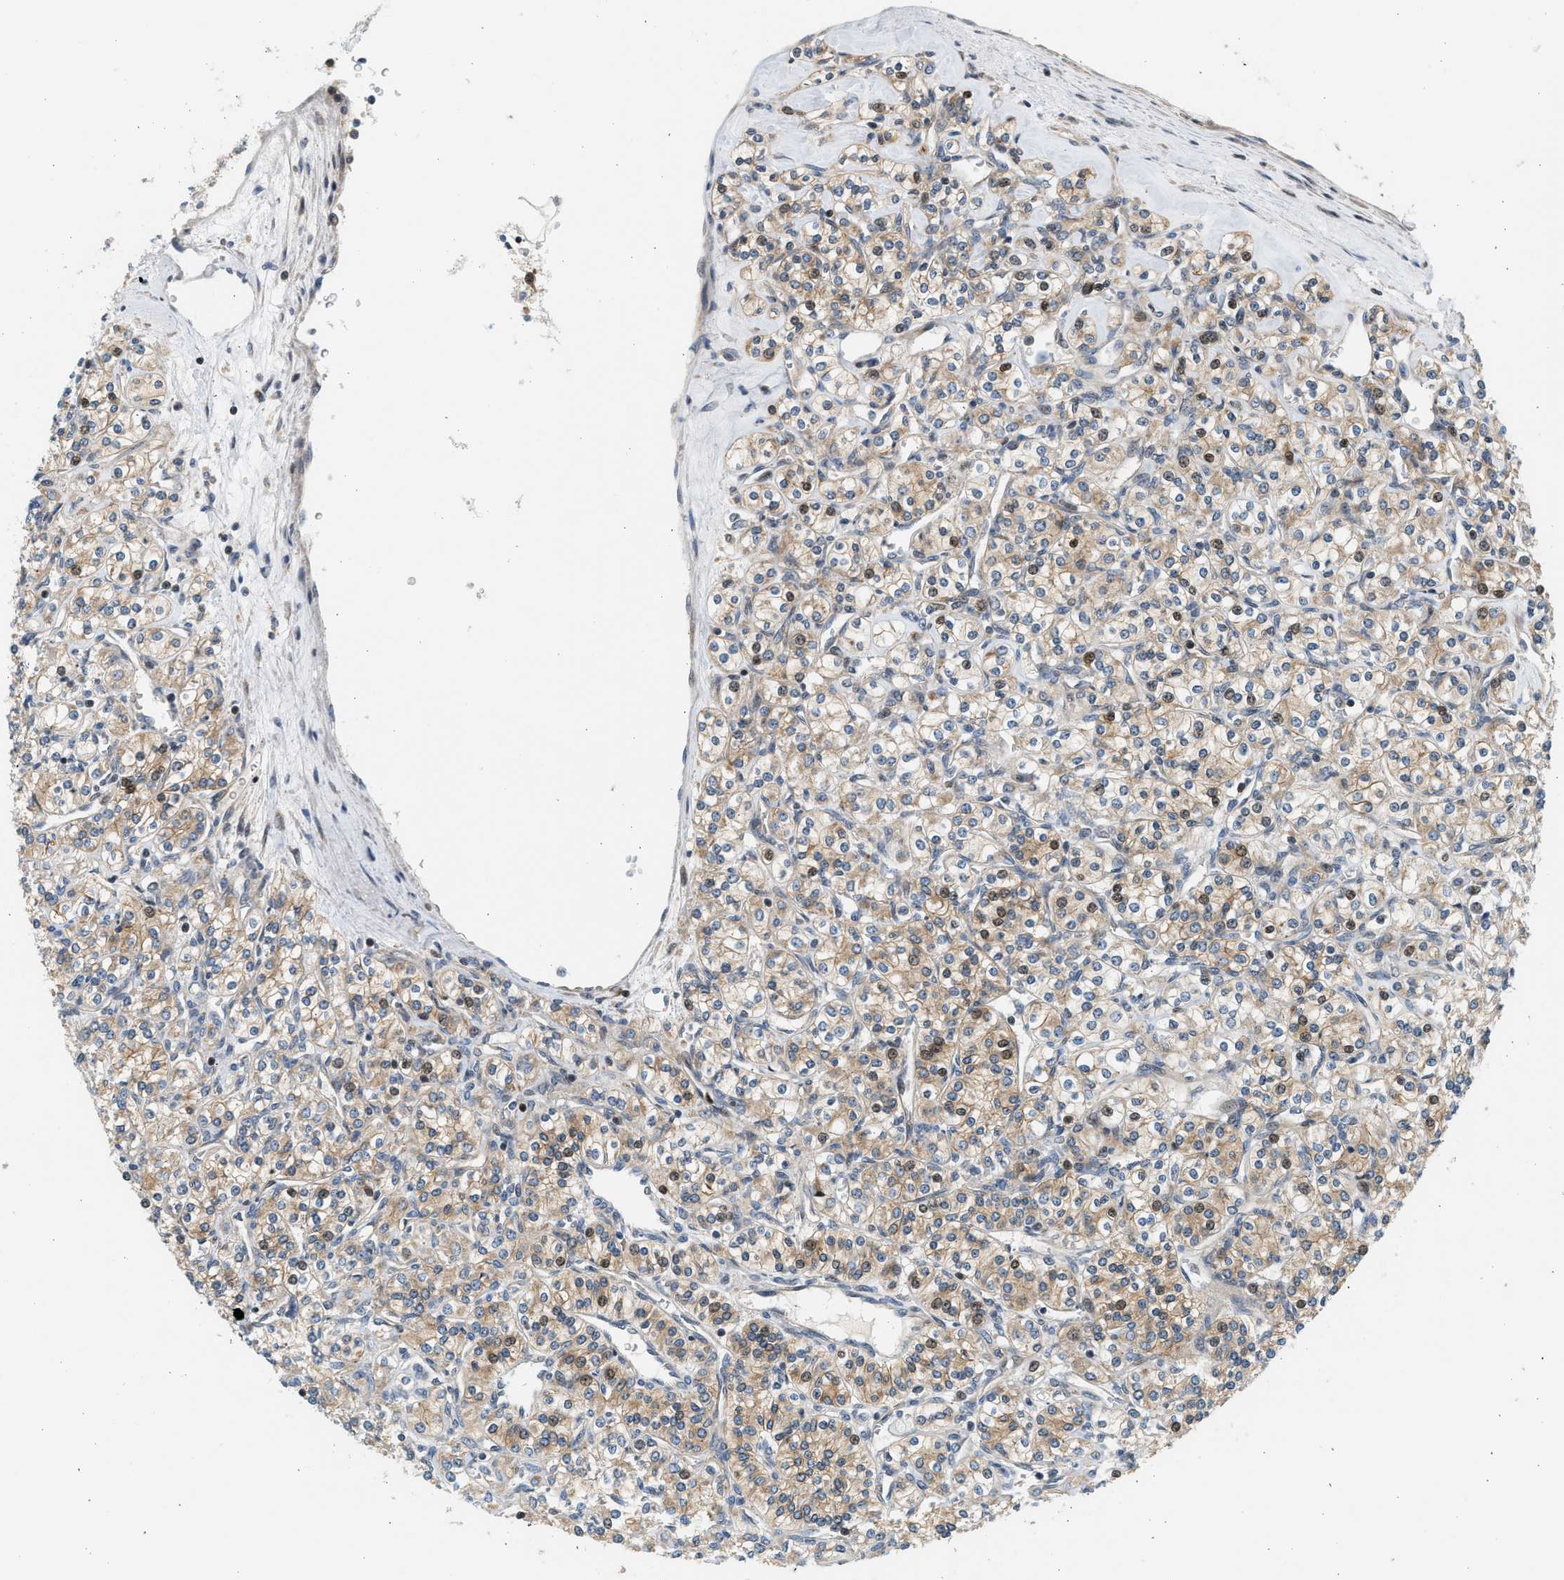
{"staining": {"intensity": "moderate", "quantity": "25%-75%", "location": "cytoplasmic/membranous"}, "tissue": "renal cancer", "cell_type": "Tumor cells", "image_type": "cancer", "snomed": [{"axis": "morphology", "description": "Adenocarcinoma, NOS"}, {"axis": "topography", "description": "Kidney"}], "caption": "DAB immunohistochemical staining of human adenocarcinoma (renal) exhibits moderate cytoplasmic/membranous protein expression in about 25%-75% of tumor cells.", "gene": "NRSN2", "patient": {"sex": "male", "age": 77}}